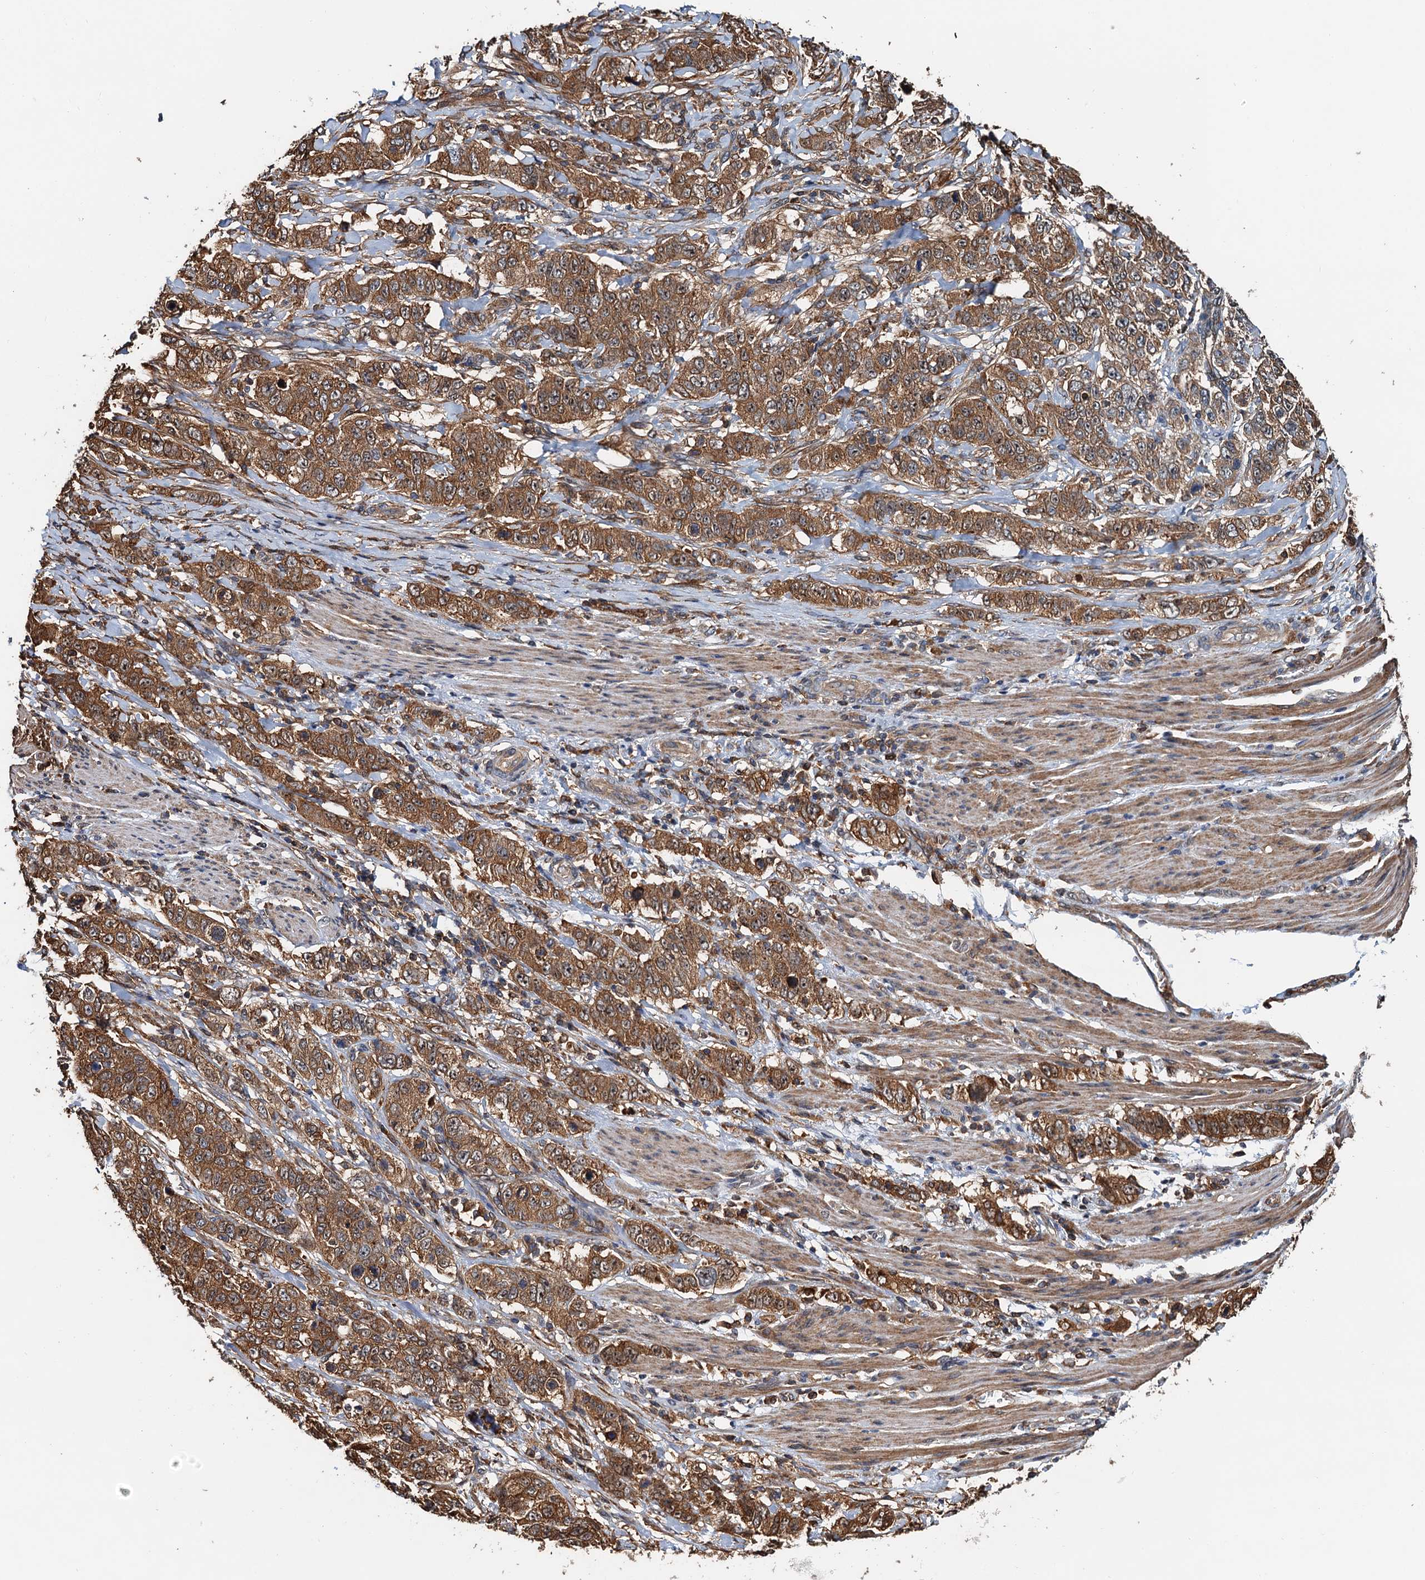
{"staining": {"intensity": "moderate", "quantity": ">75%", "location": "cytoplasmic/membranous"}, "tissue": "stomach cancer", "cell_type": "Tumor cells", "image_type": "cancer", "snomed": [{"axis": "morphology", "description": "Adenocarcinoma, NOS"}, {"axis": "topography", "description": "Stomach"}], "caption": "Stomach adenocarcinoma stained with IHC demonstrates moderate cytoplasmic/membranous staining in approximately >75% of tumor cells.", "gene": "USP6NL", "patient": {"sex": "male", "age": 48}}